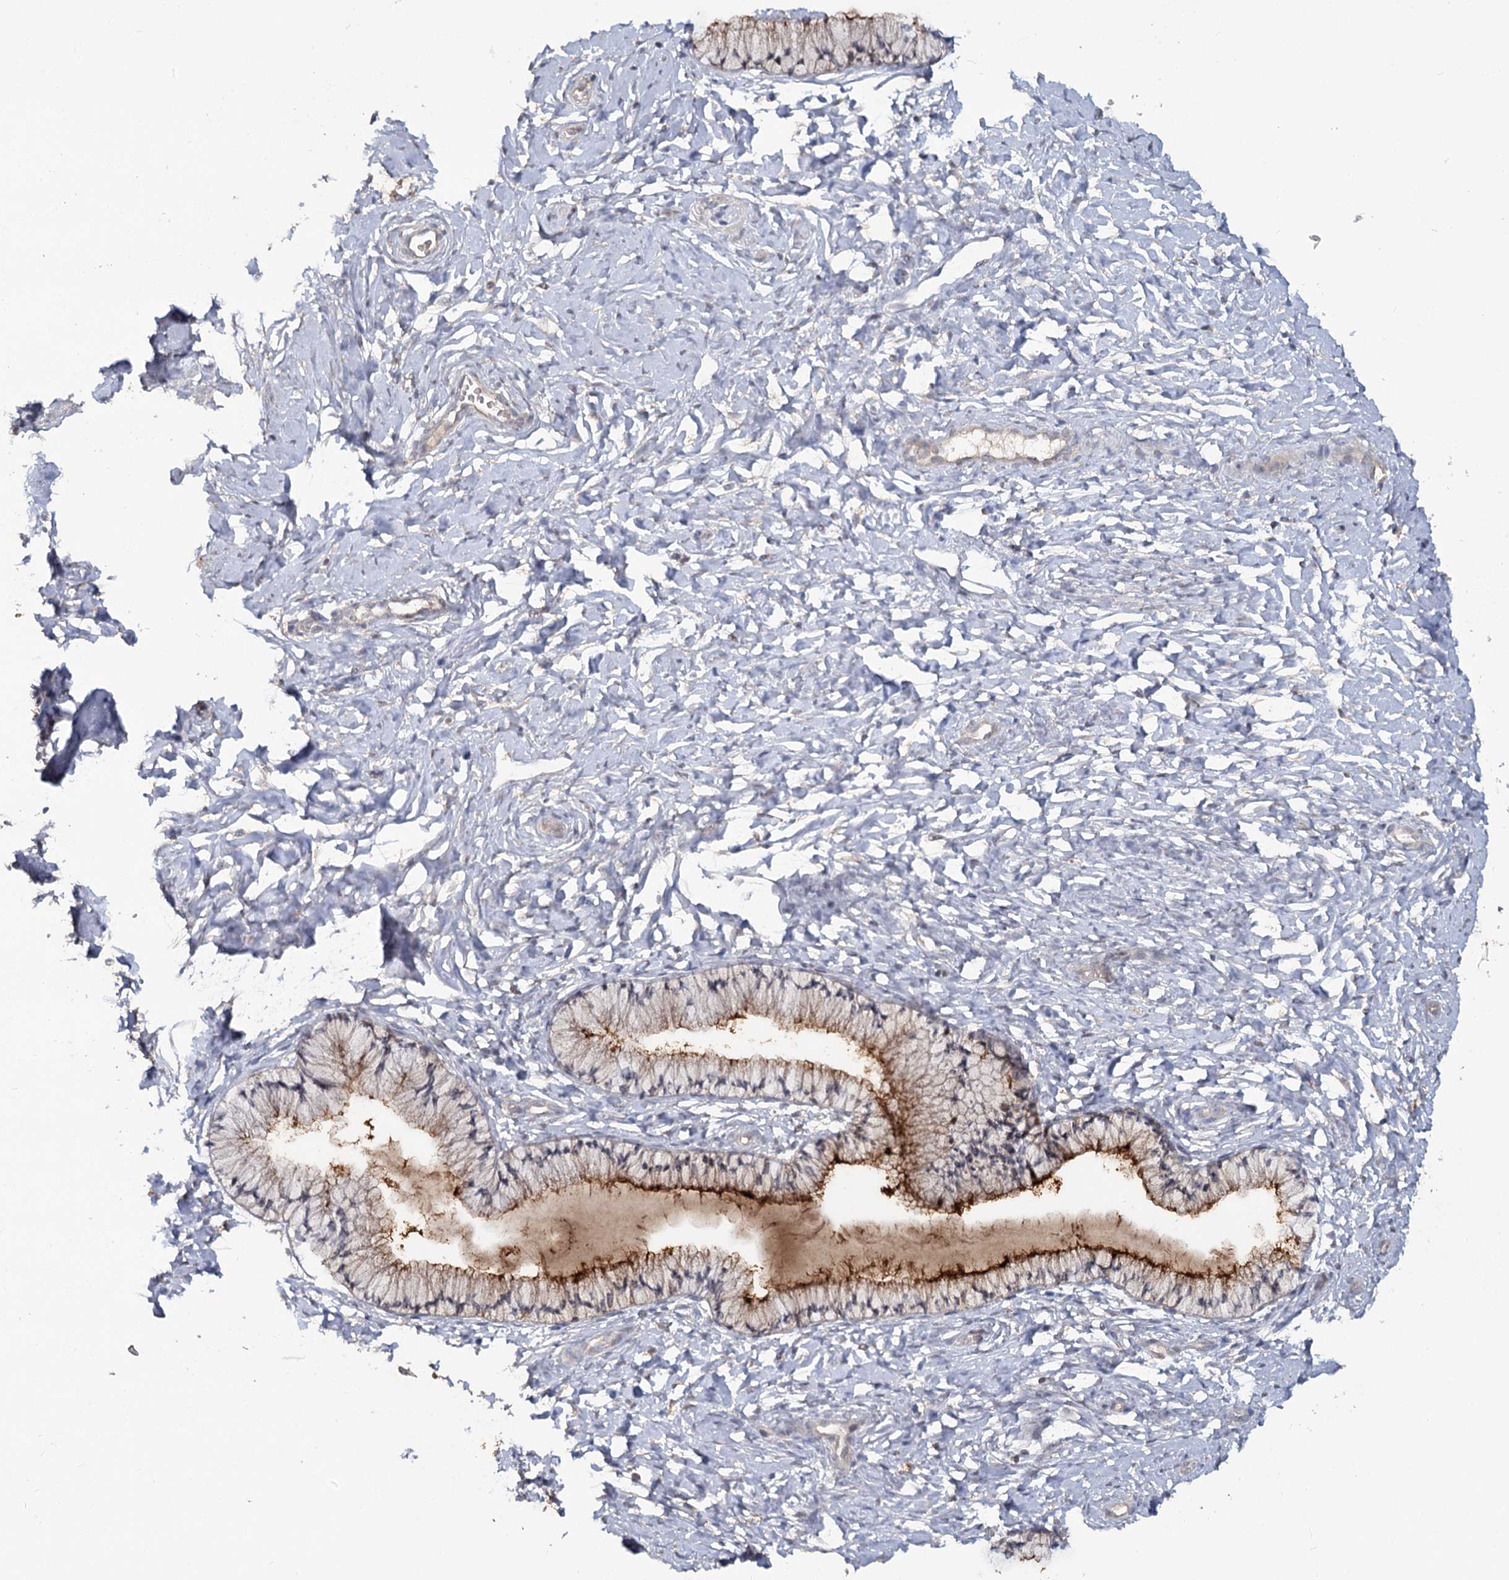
{"staining": {"intensity": "strong", "quantity": "25%-75%", "location": "cytoplasmic/membranous"}, "tissue": "cervix", "cell_type": "Glandular cells", "image_type": "normal", "snomed": [{"axis": "morphology", "description": "Normal tissue, NOS"}, {"axis": "topography", "description": "Cervix"}], "caption": "This is a photomicrograph of immunohistochemistry staining of unremarkable cervix, which shows strong positivity in the cytoplasmic/membranous of glandular cells.", "gene": "ANGPTL5", "patient": {"sex": "female", "age": 33}}